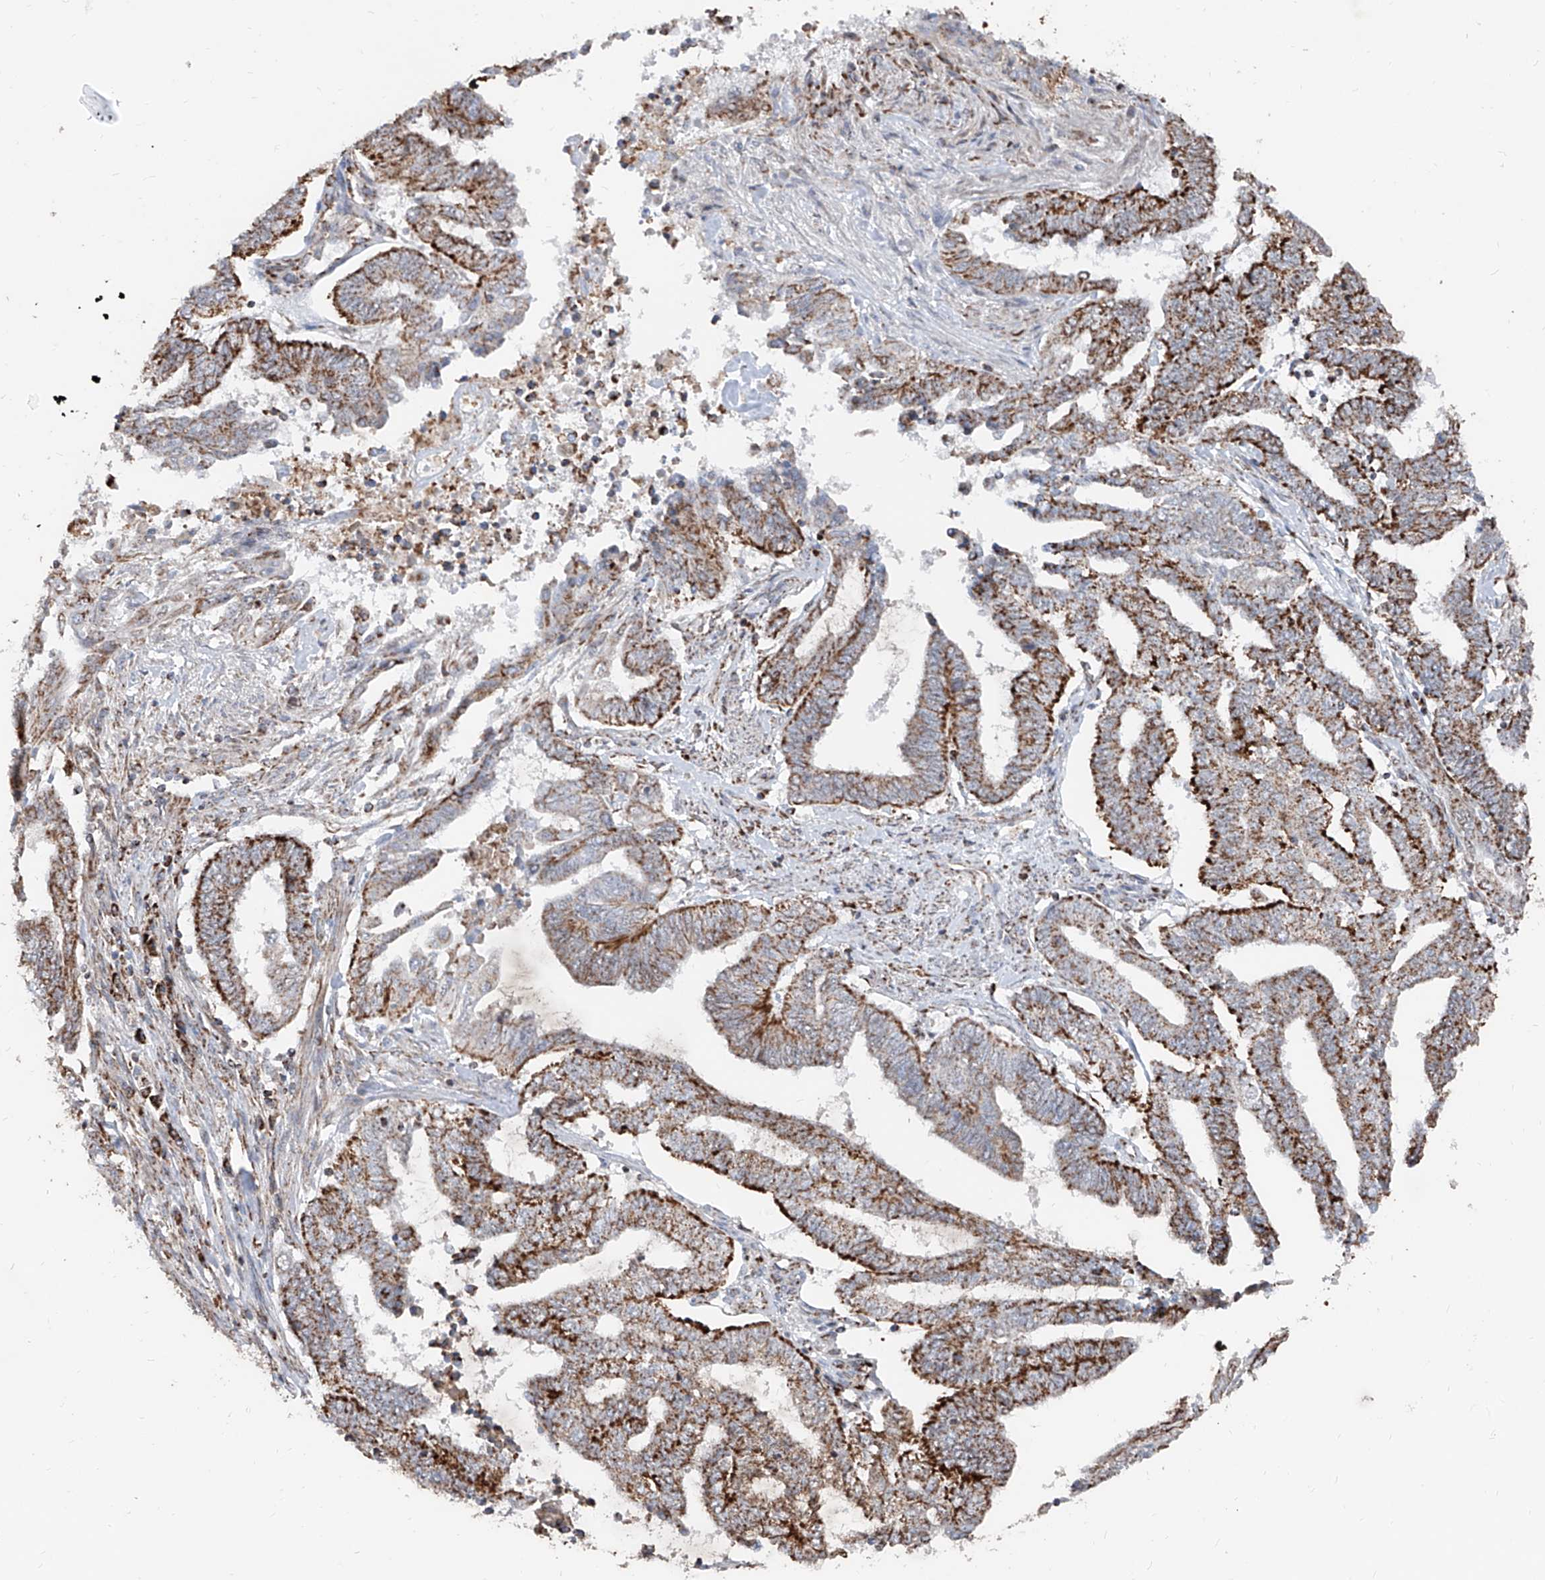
{"staining": {"intensity": "strong", "quantity": ">75%", "location": "cytoplasmic/membranous"}, "tissue": "endometrial cancer", "cell_type": "Tumor cells", "image_type": "cancer", "snomed": [{"axis": "morphology", "description": "Adenocarcinoma, NOS"}, {"axis": "topography", "description": "Uterus"}, {"axis": "topography", "description": "Endometrium"}], "caption": "Immunohistochemistry histopathology image of human adenocarcinoma (endometrial) stained for a protein (brown), which exhibits high levels of strong cytoplasmic/membranous positivity in approximately >75% of tumor cells.", "gene": "NDUFB3", "patient": {"sex": "female", "age": 70}}